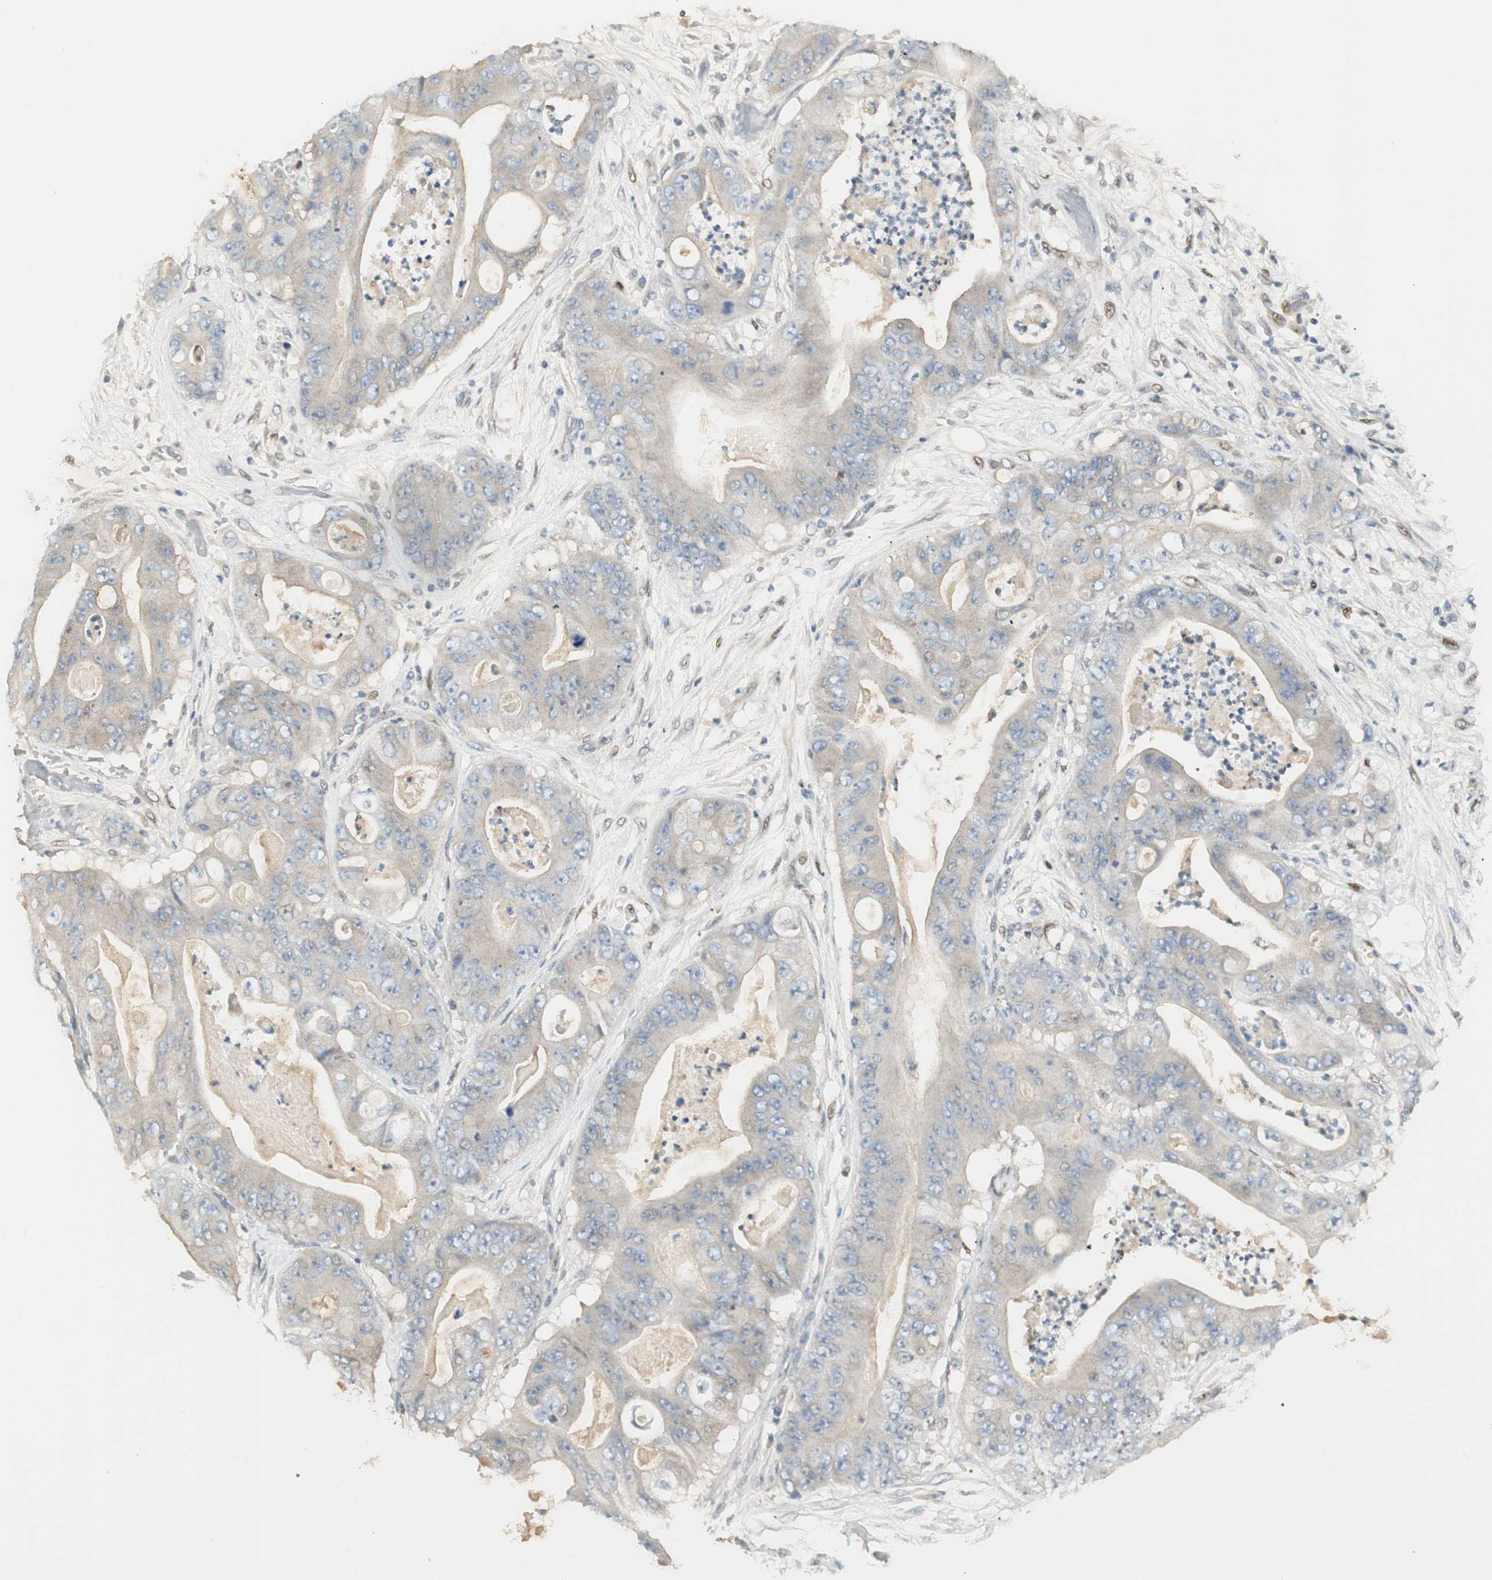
{"staining": {"intensity": "negative", "quantity": "none", "location": "none"}, "tissue": "stomach cancer", "cell_type": "Tumor cells", "image_type": "cancer", "snomed": [{"axis": "morphology", "description": "Adenocarcinoma, NOS"}, {"axis": "topography", "description": "Stomach"}], "caption": "IHC micrograph of stomach cancer (adenocarcinoma) stained for a protein (brown), which reveals no positivity in tumor cells.", "gene": "RUNX2", "patient": {"sex": "female", "age": 73}}